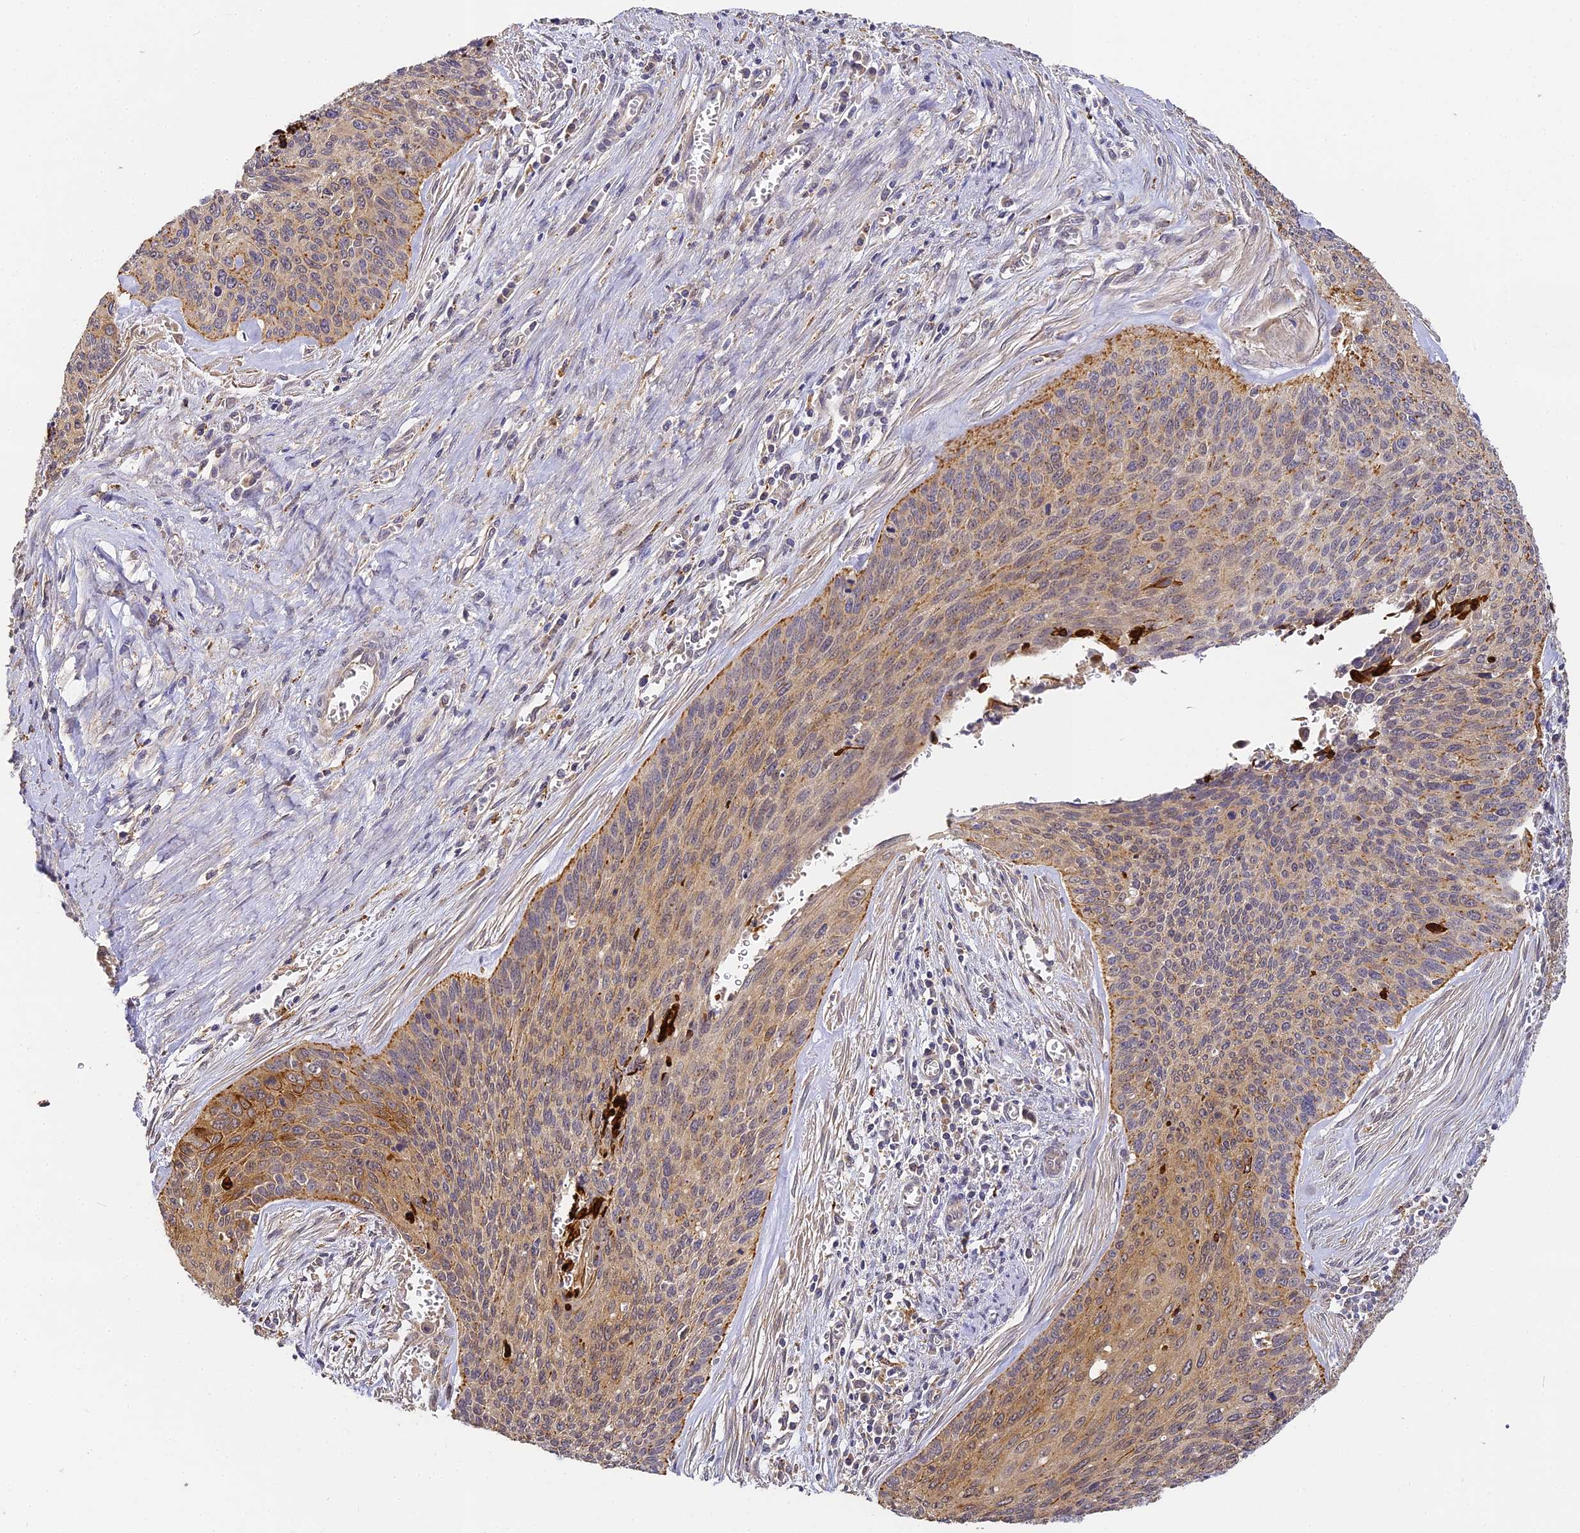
{"staining": {"intensity": "moderate", "quantity": ">75%", "location": "cytoplasmic/membranous"}, "tissue": "cervical cancer", "cell_type": "Tumor cells", "image_type": "cancer", "snomed": [{"axis": "morphology", "description": "Squamous cell carcinoma, NOS"}, {"axis": "topography", "description": "Cervix"}], "caption": "High-power microscopy captured an immunohistochemistry (IHC) photomicrograph of cervical squamous cell carcinoma, revealing moderate cytoplasmic/membranous staining in about >75% of tumor cells. (IHC, brightfield microscopy, high magnification).", "gene": "YAE1", "patient": {"sex": "female", "age": 55}}